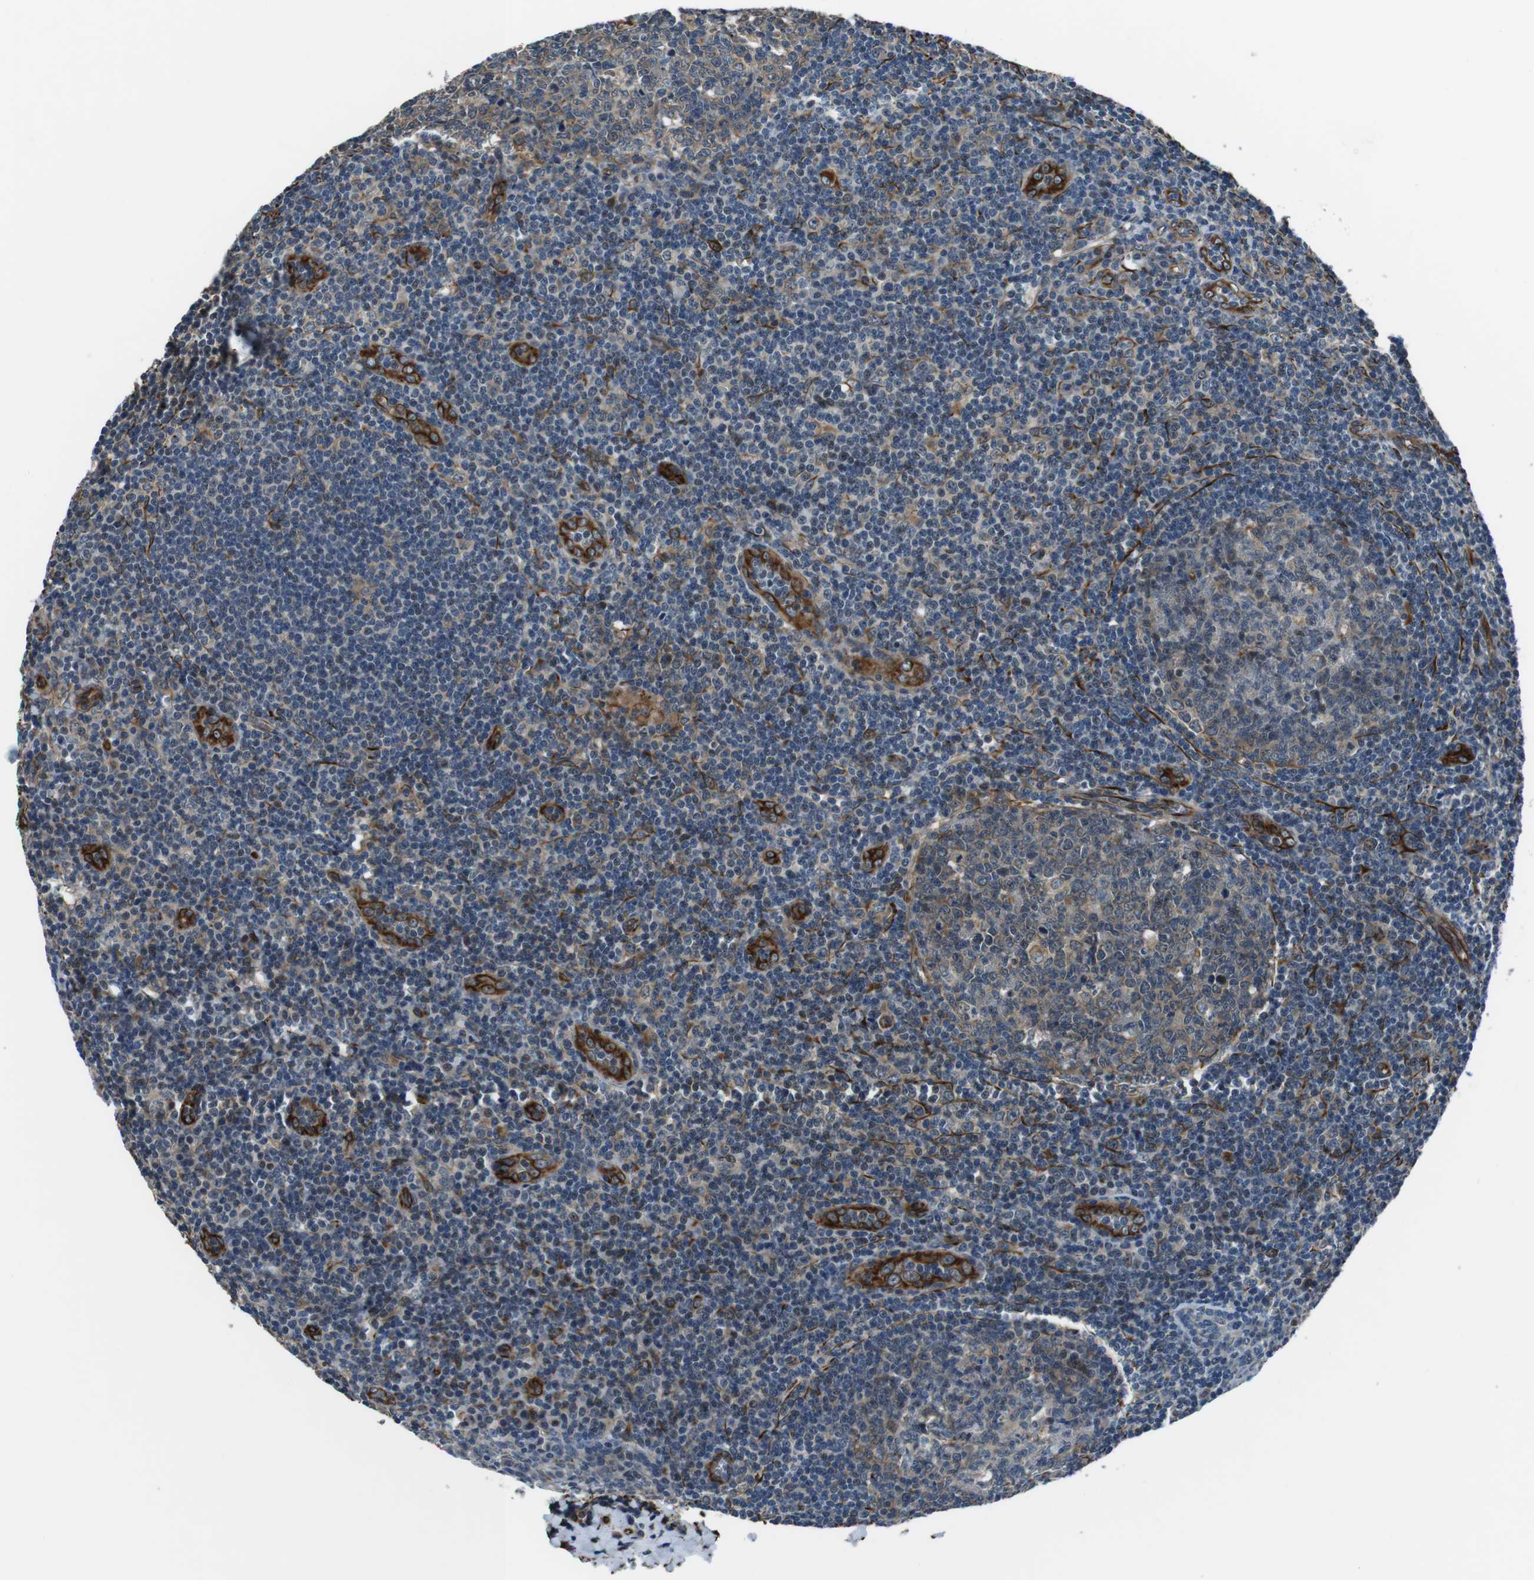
{"staining": {"intensity": "weak", "quantity": "25%-75%", "location": "cytoplasmic/membranous"}, "tissue": "tonsil", "cell_type": "Germinal center cells", "image_type": "normal", "snomed": [{"axis": "morphology", "description": "Normal tissue, NOS"}, {"axis": "topography", "description": "Tonsil"}], "caption": "The histopathology image reveals staining of normal tonsil, revealing weak cytoplasmic/membranous protein expression (brown color) within germinal center cells. Immunohistochemistry stains the protein in brown and the nuclei are stained blue.", "gene": "LRRC49", "patient": {"sex": "male", "age": 31}}